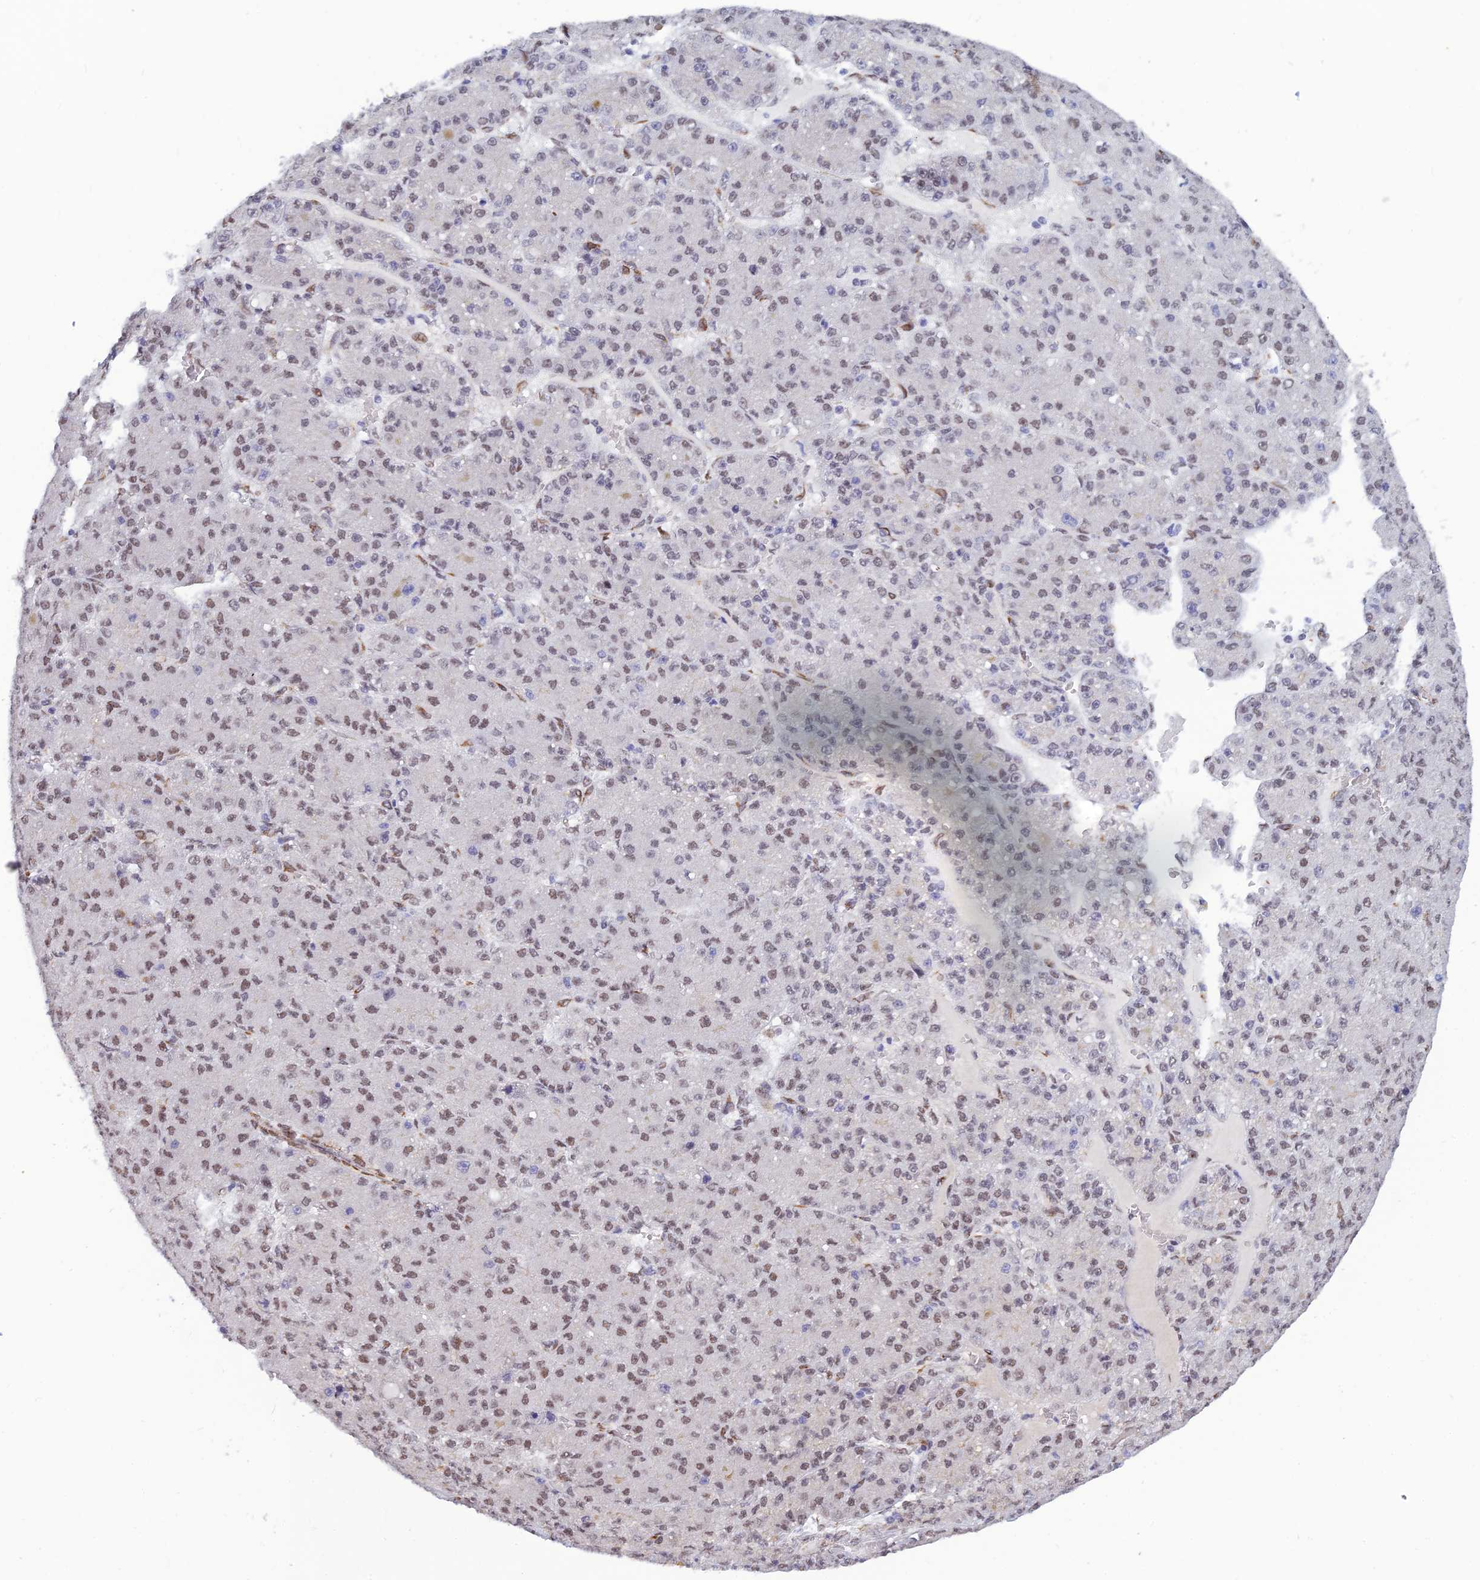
{"staining": {"intensity": "moderate", "quantity": ">75%", "location": "nuclear"}, "tissue": "liver cancer", "cell_type": "Tumor cells", "image_type": "cancer", "snomed": [{"axis": "morphology", "description": "Carcinoma, Hepatocellular, NOS"}, {"axis": "topography", "description": "Liver"}], "caption": "Liver cancer tissue displays moderate nuclear staining in approximately >75% of tumor cells, visualized by immunohistochemistry. Nuclei are stained in blue.", "gene": "CLK4", "patient": {"sex": "male", "age": 67}}